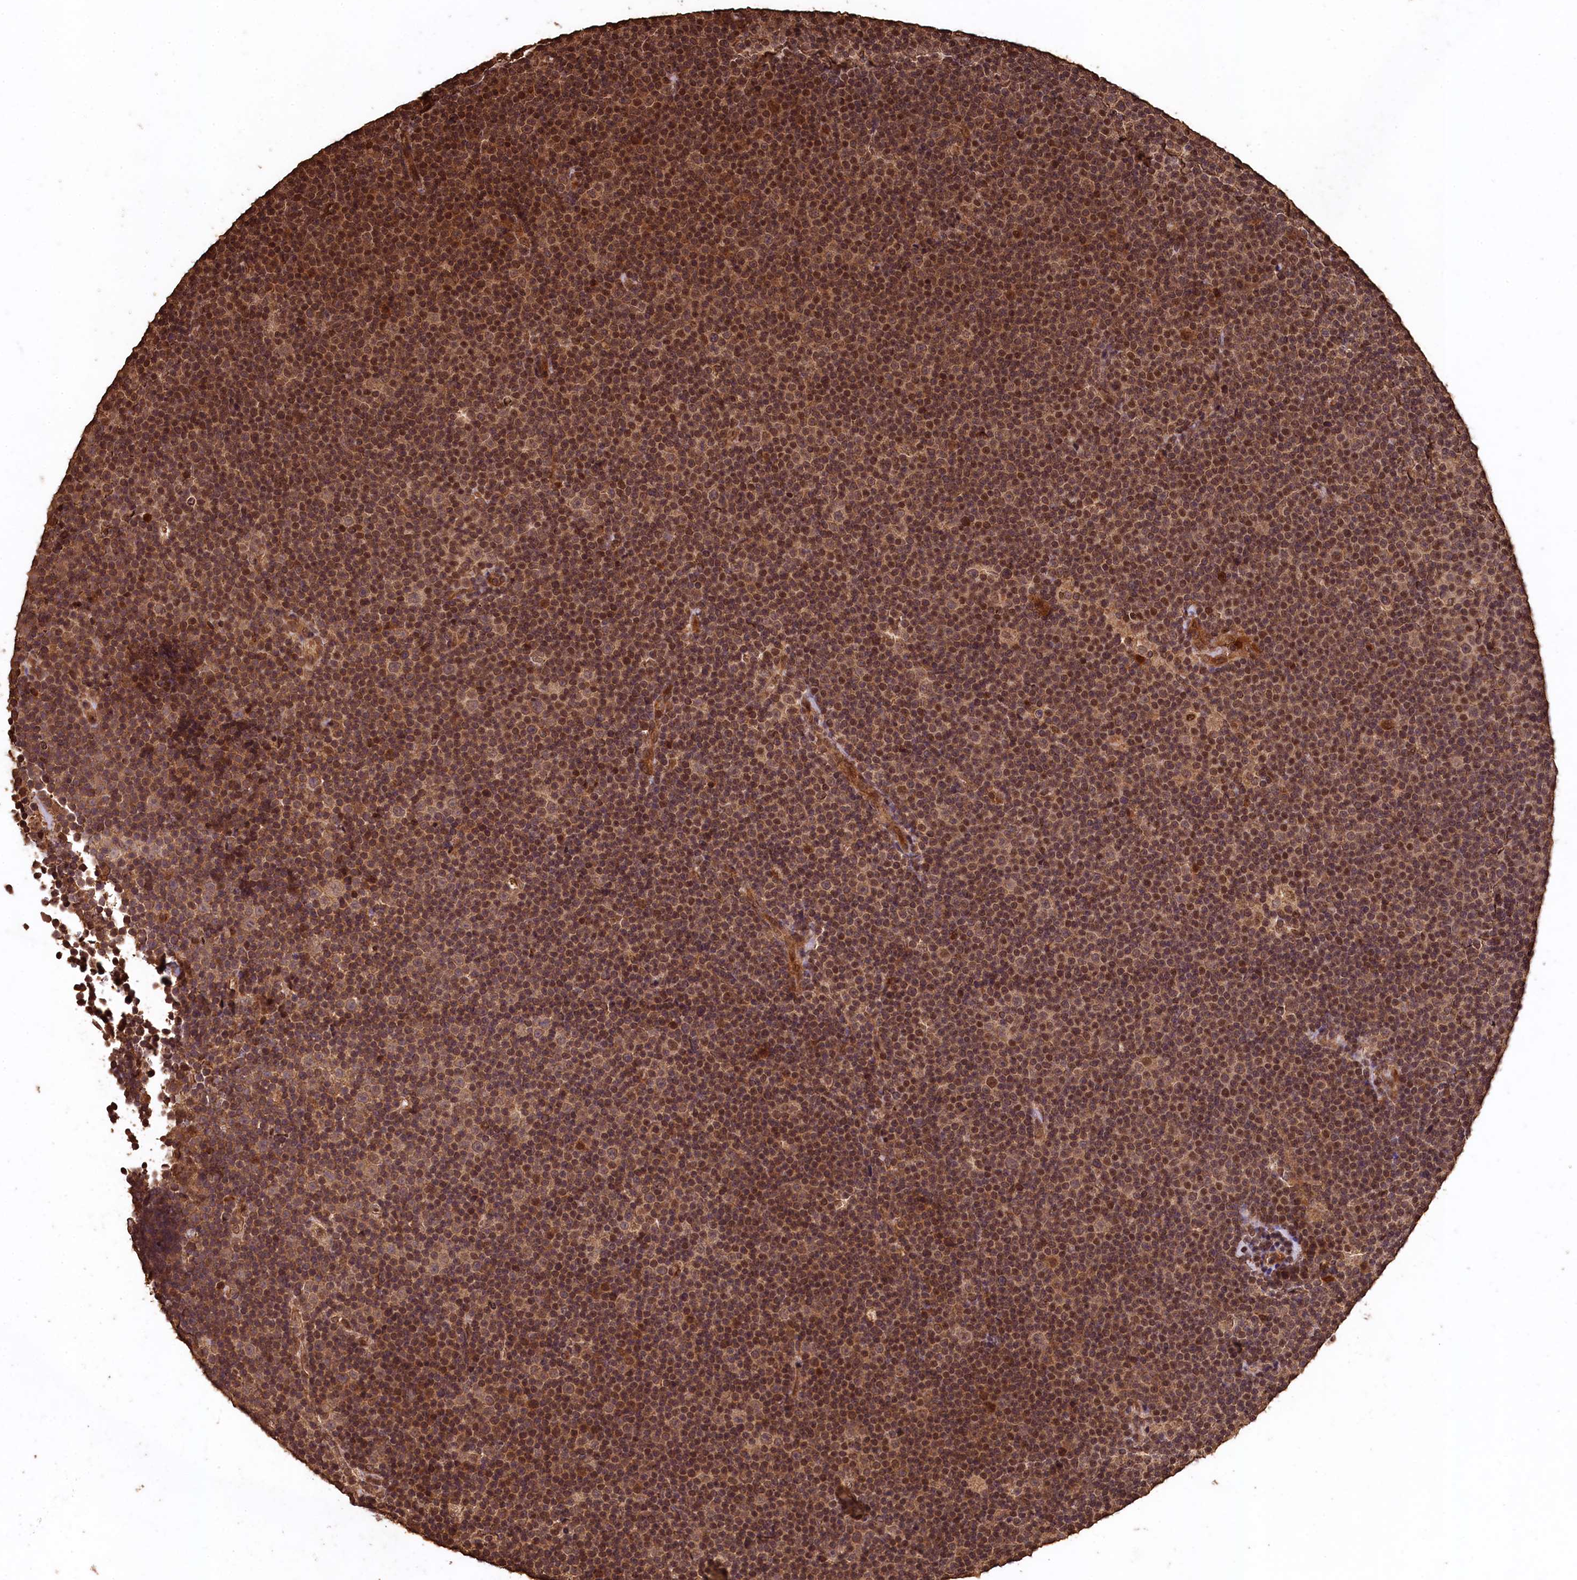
{"staining": {"intensity": "moderate", "quantity": ">75%", "location": "cytoplasmic/membranous,nuclear"}, "tissue": "lymphoma", "cell_type": "Tumor cells", "image_type": "cancer", "snomed": [{"axis": "morphology", "description": "Malignant lymphoma, non-Hodgkin's type, Low grade"}, {"axis": "topography", "description": "Lymph node"}], "caption": "Lymphoma stained for a protein reveals moderate cytoplasmic/membranous and nuclear positivity in tumor cells.", "gene": "CEP57L1", "patient": {"sex": "female", "age": 67}}